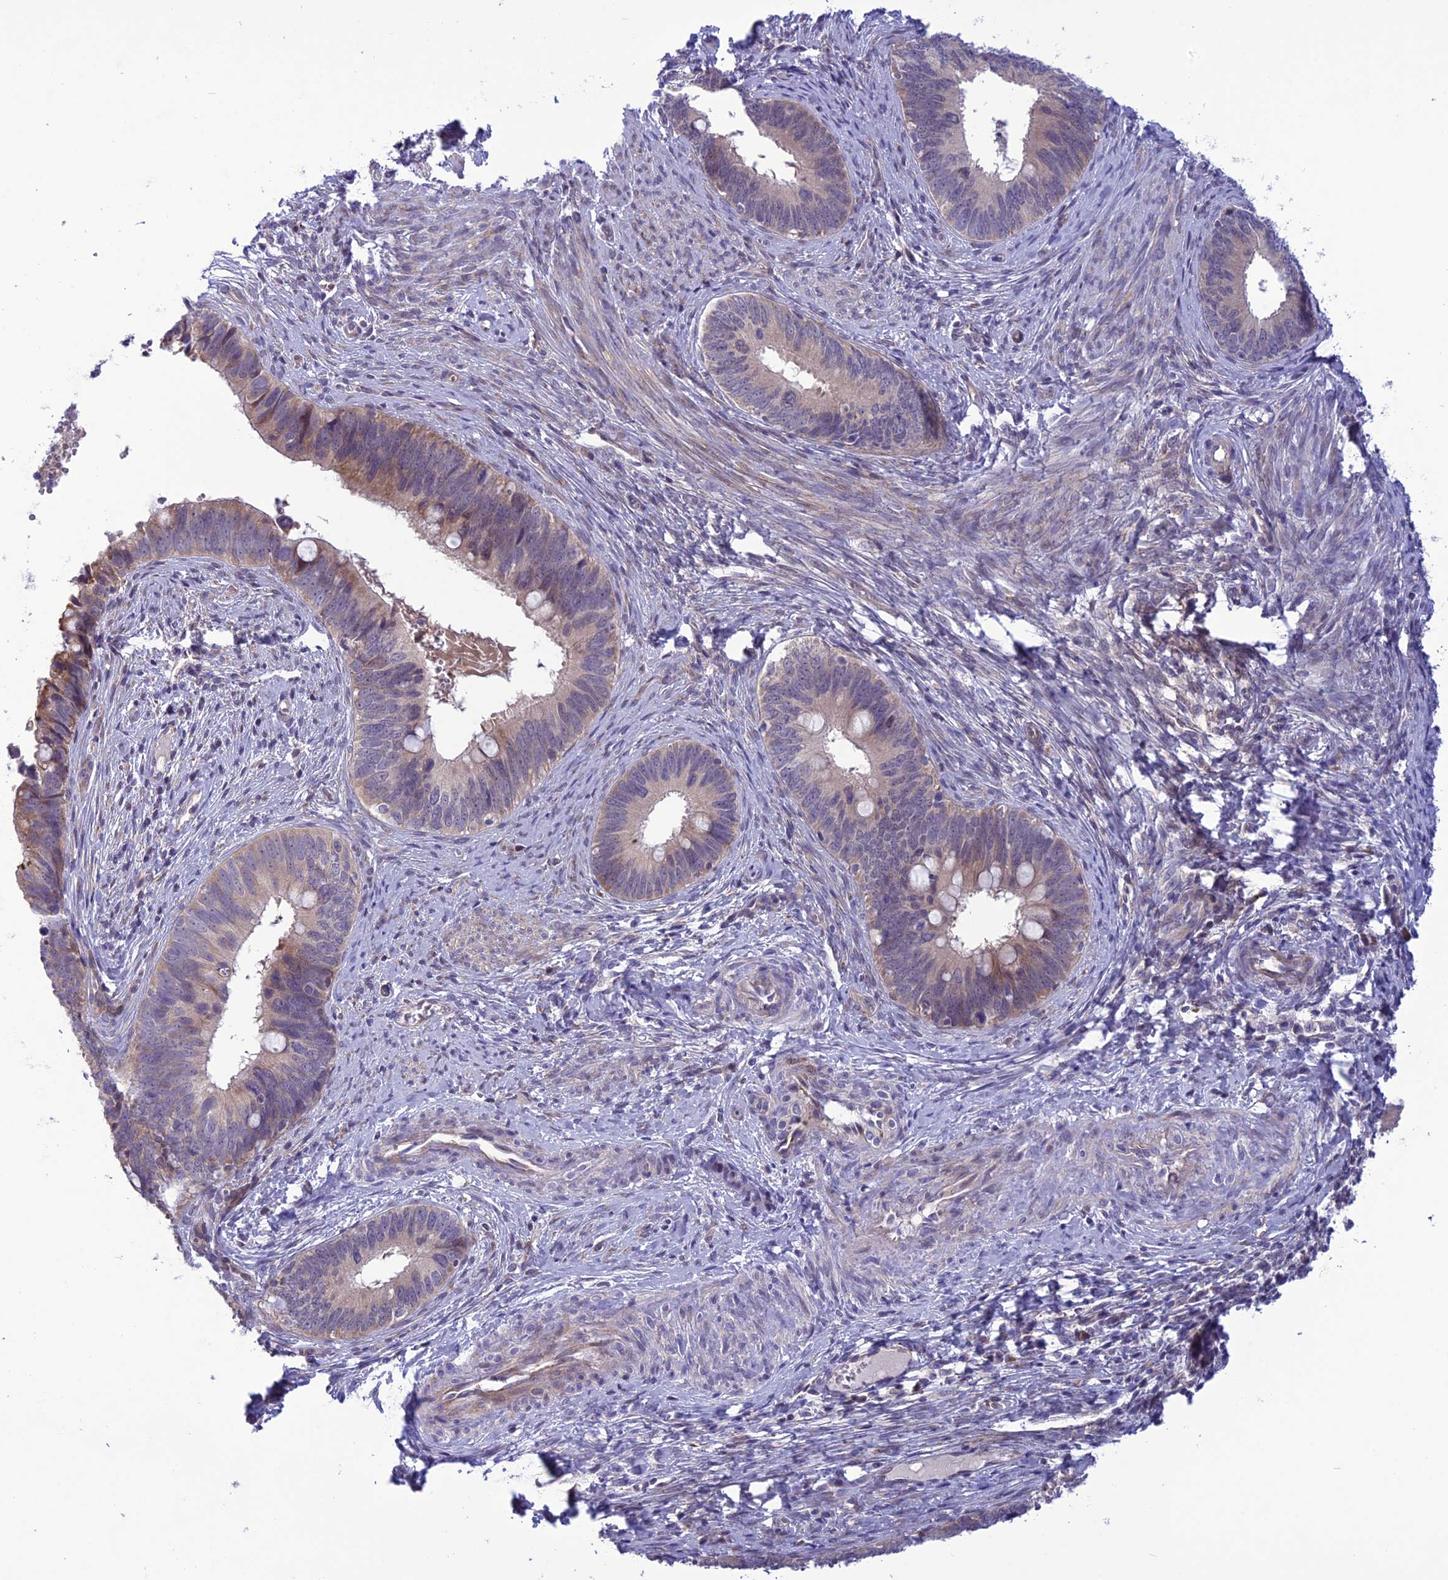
{"staining": {"intensity": "moderate", "quantity": "<25%", "location": "cytoplasmic/membranous"}, "tissue": "cervical cancer", "cell_type": "Tumor cells", "image_type": "cancer", "snomed": [{"axis": "morphology", "description": "Adenocarcinoma, NOS"}, {"axis": "topography", "description": "Cervix"}], "caption": "Moderate cytoplasmic/membranous staining for a protein is appreciated in about <25% of tumor cells of cervical cancer (adenocarcinoma) using IHC.", "gene": "PSMF1", "patient": {"sex": "female", "age": 42}}